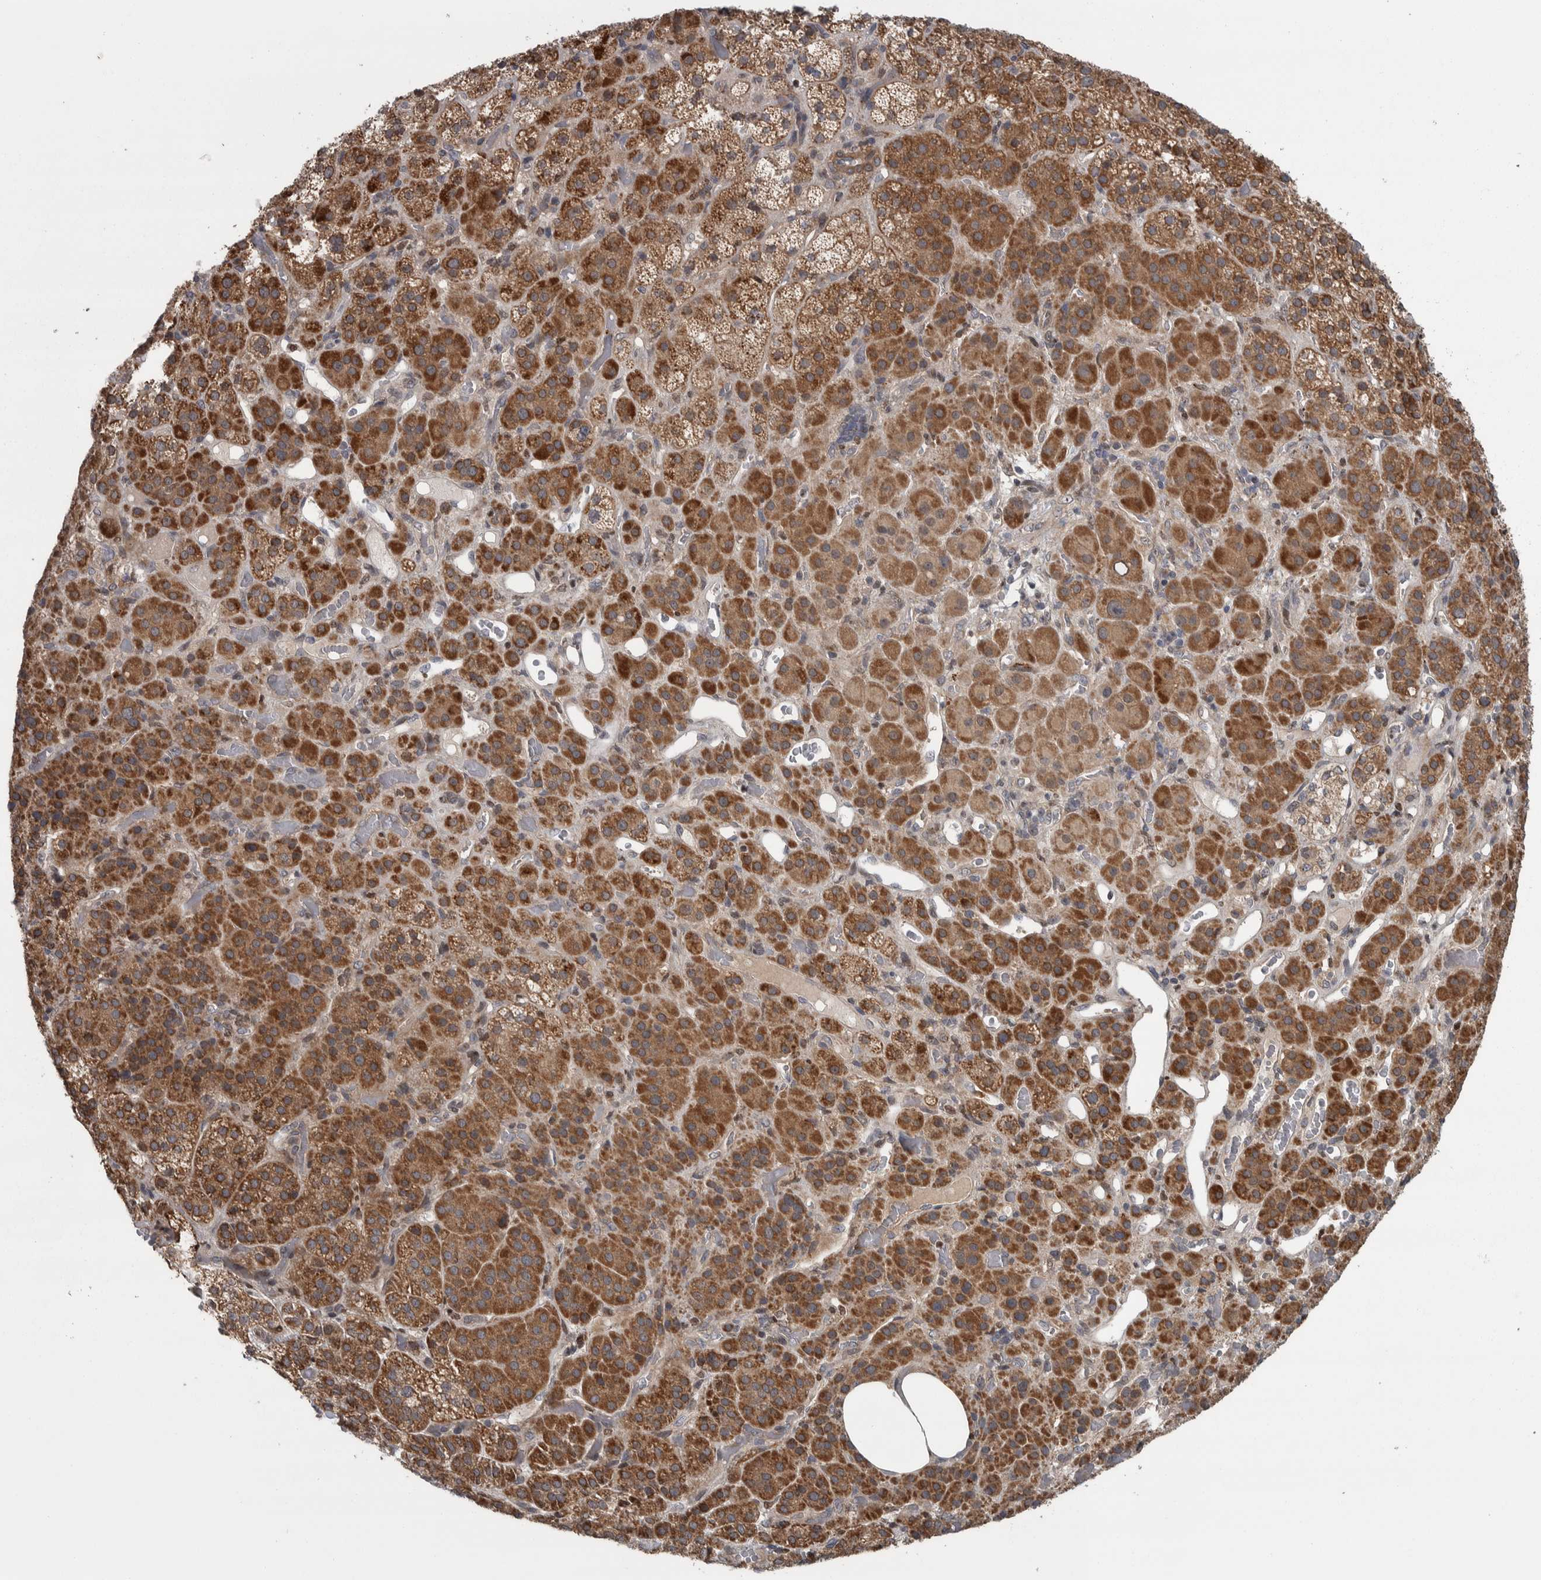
{"staining": {"intensity": "moderate", "quantity": ">75%", "location": "cytoplasmic/membranous"}, "tissue": "adrenal gland", "cell_type": "Glandular cells", "image_type": "normal", "snomed": [{"axis": "morphology", "description": "Normal tissue, NOS"}, {"axis": "topography", "description": "Adrenal gland"}], "caption": "IHC histopathology image of benign human adrenal gland stained for a protein (brown), which exhibits medium levels of moderate cytoplasmic/membranous positivity in about >75% of glandular cells.", "gene": "CWC27", "patient": {"sex": "male", "age": 57}}